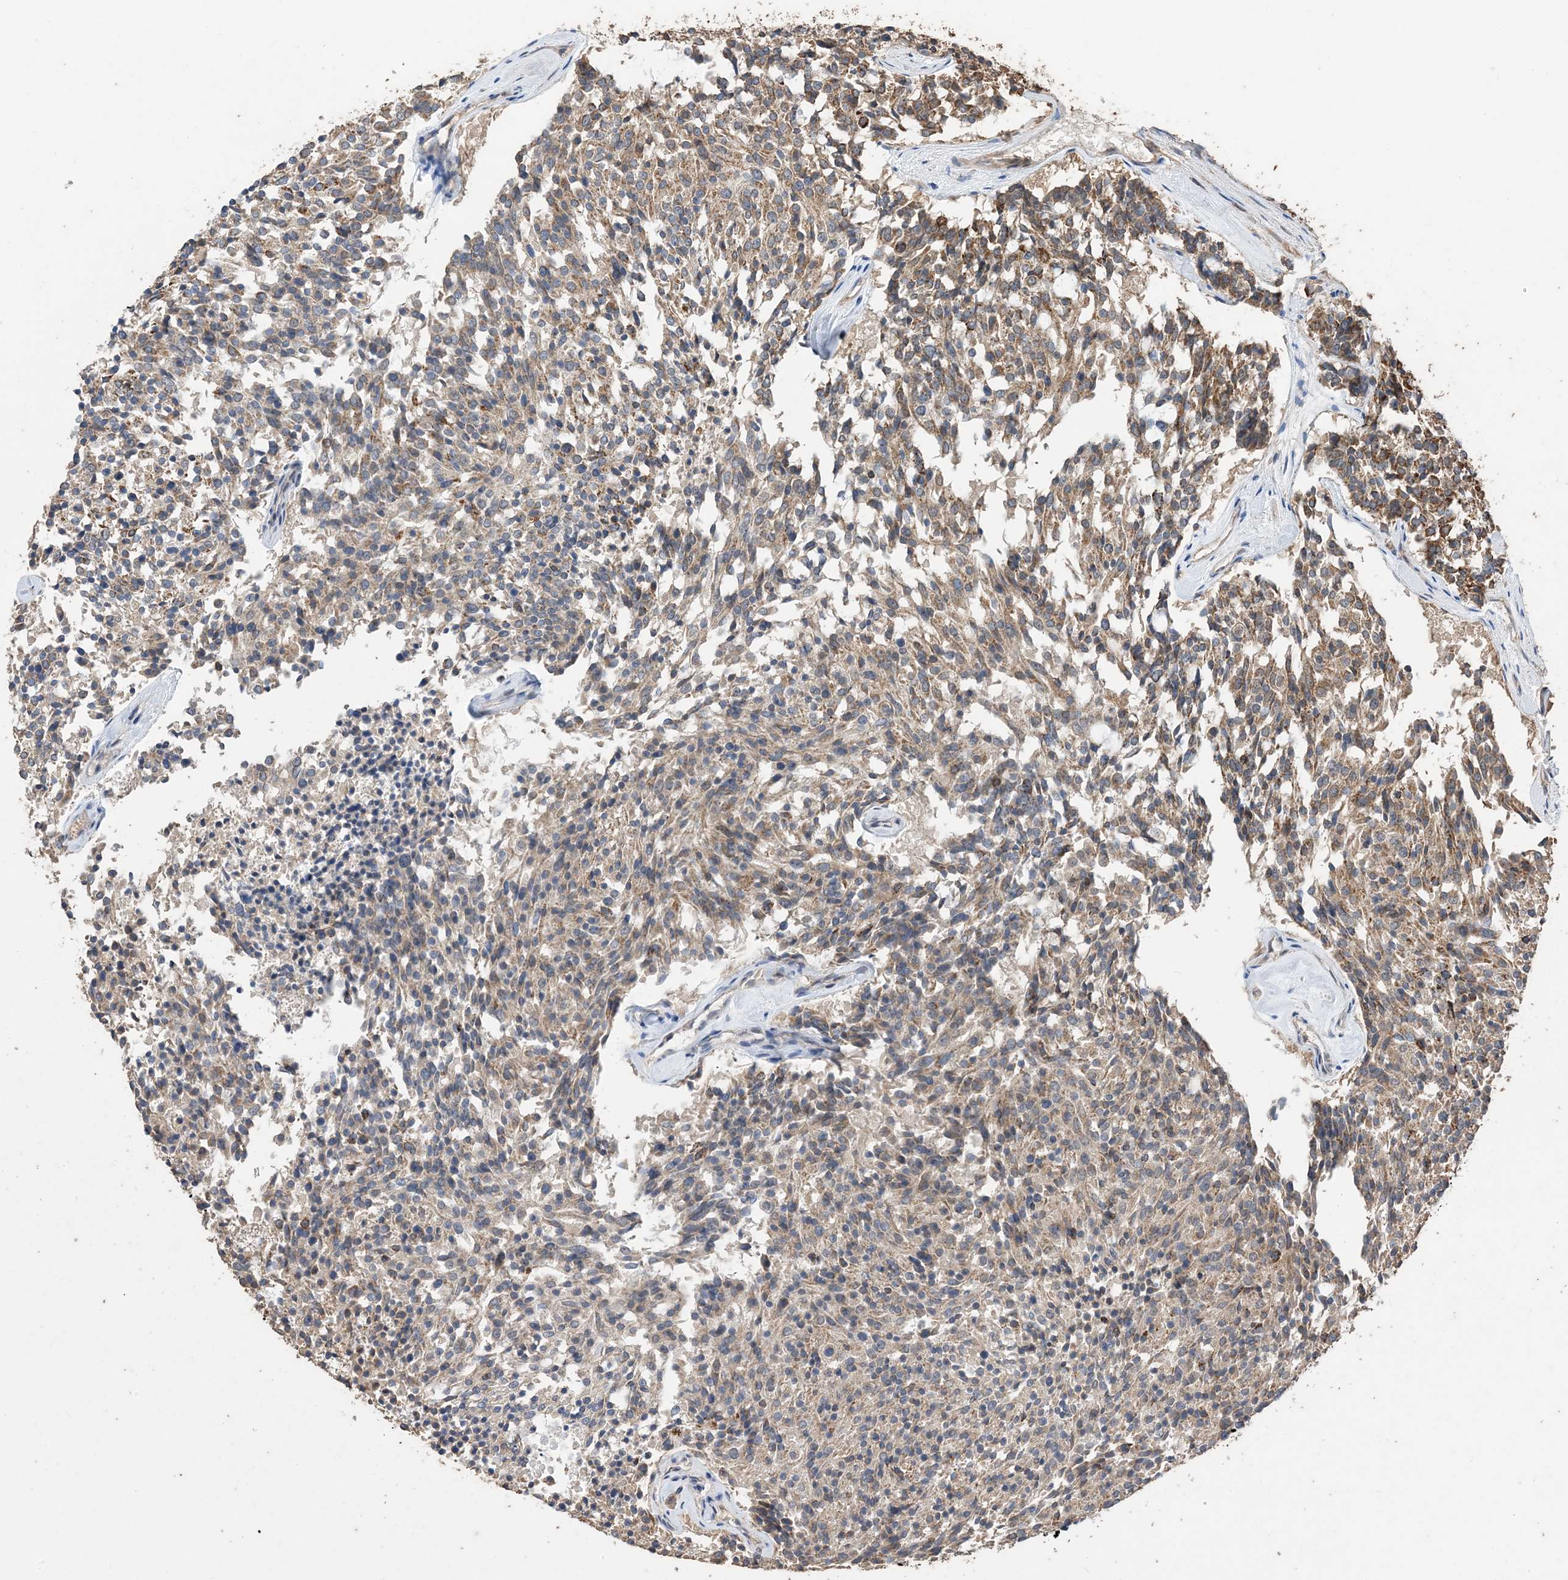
{"staining": {"intensity": "moderate", "quantity": "25%-75%", "location": "cytoplasmic/membranous"}, "tissue": "carcinoid", "cell_type": "Tumor cells", "image_type": "cancer", "snomed": [{"axis": "morphology", "description": "Carcinoid, malignant, NOS"}, {"axis": "topography", "description": "Pancreas"}], "caption": "The photomicrograph displays staining of malignant carcinoid, revealing moderate cytoplasmic/membranous protein staining (brown color) within tumor cells. (DAB IHC with brightfield microscopy, high magnification).", "gene": "ZKSCAN5", "patient": {"sex": "female", "age": 54}}